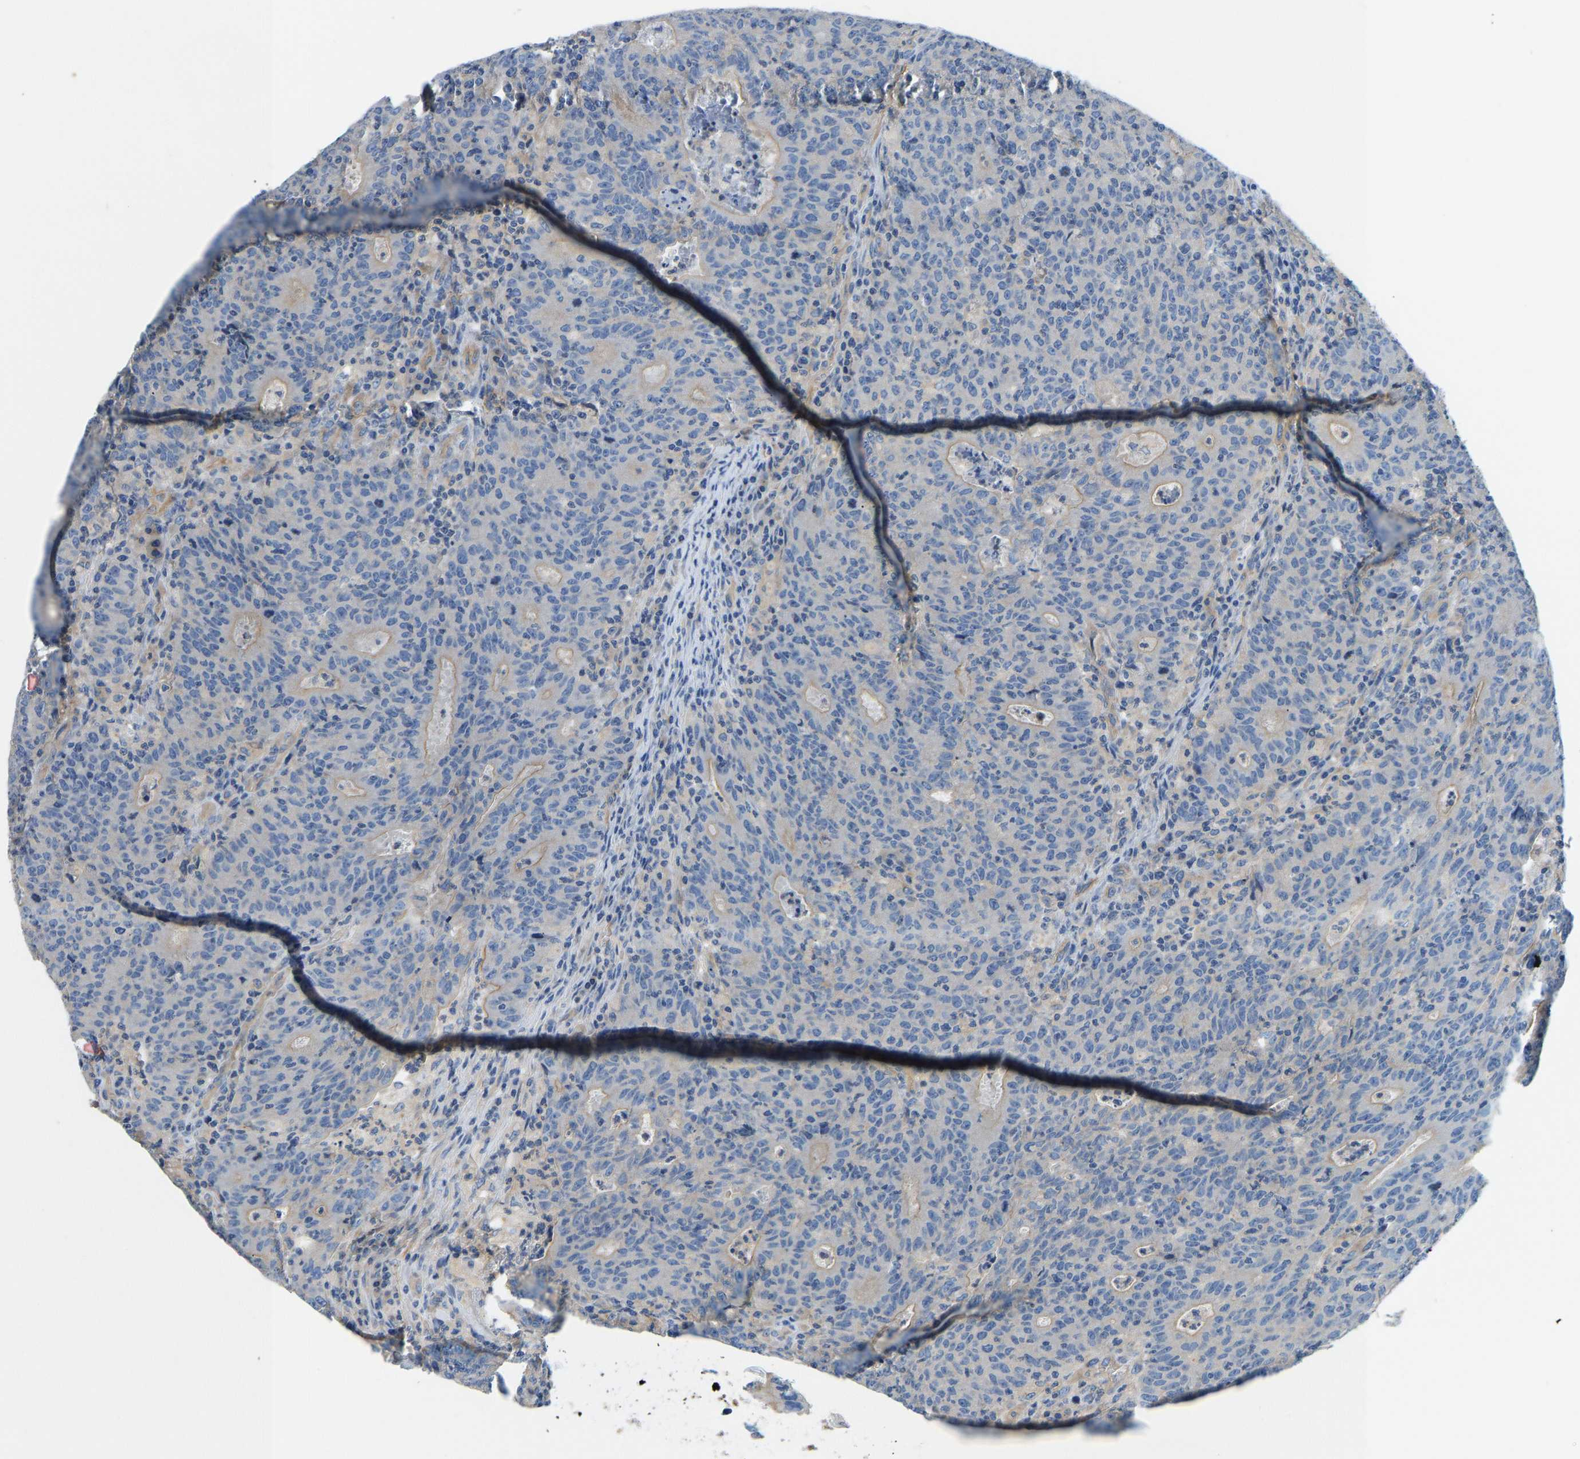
{"staining": {"intensity": "weak", "quantity": "<25%", "location": "cytoplasmic/membranous"}, "tissue": "colorectal cancer", "cell_type": "Tumor cells", "image_type": "cancer", "snomed": [{"axis": "morphology", "description": "Adenocarcinoma, NOS"}, {"axis": "topography", "description": "Colon"}], "caption": "A high-resolution photomicrograph shows IHC staining of colorectal adenocarcinoma, which displays no significant positivity in tumor cells.", "gene": "CHAD", "patient": {"sex": "female", "age": 75}}